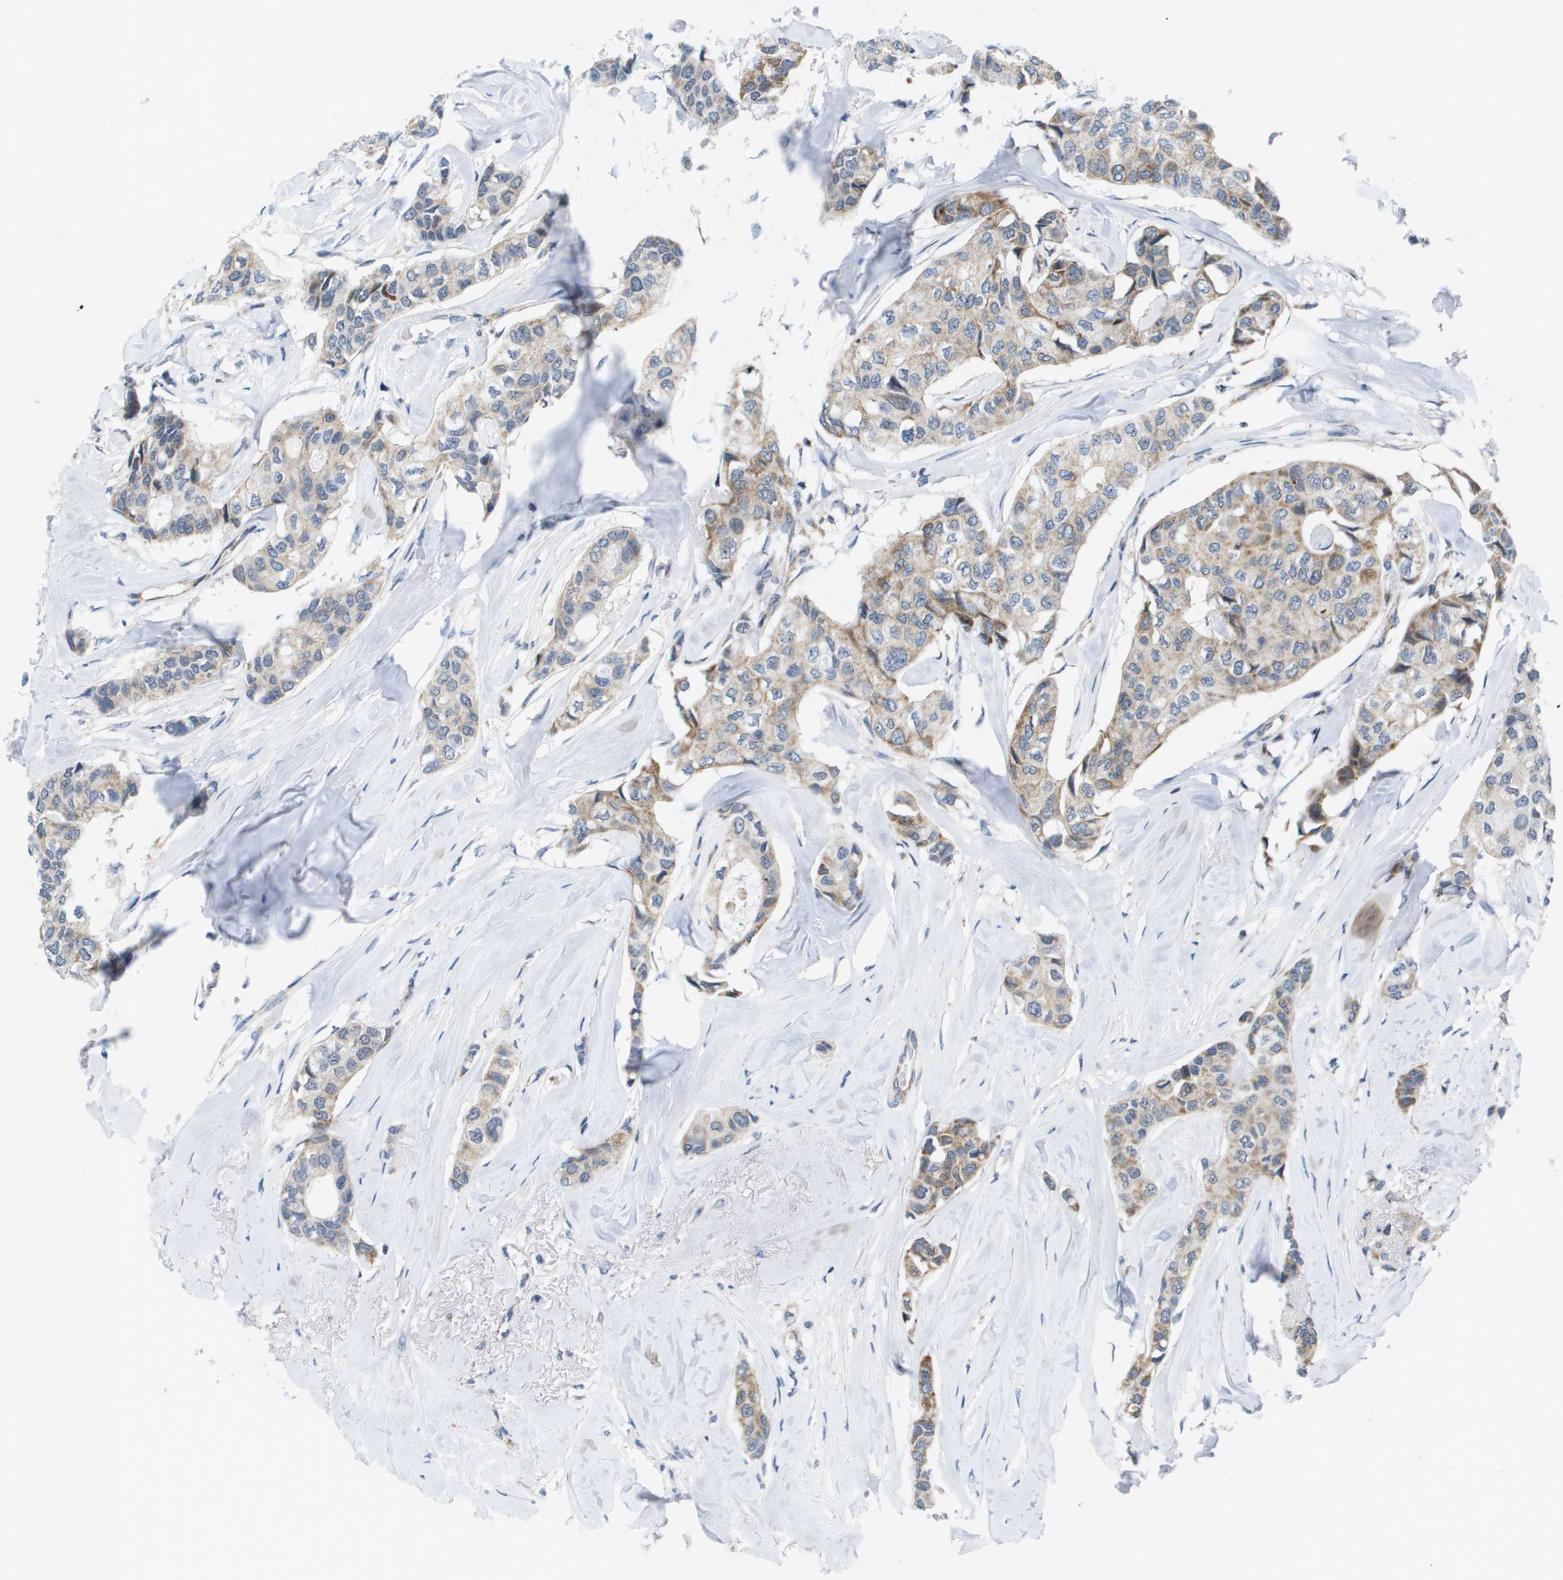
{"staining": {"intensity": "moderate", "quantity": "25%-75%", "location": "cytoplasmic/membranous"}, "tissue": "breast cancer", "cell_type": "Tumor cells", "image_type": "cancer", "snomed": [{"axis": "morphology", "description": "Duct carcinoma"}, {"axis": "topography", "description": "Breast"}], "caption": "Immunohistochemistry (IHC) (DAB (3,3'-diaminobenzidine)) staining of breast intraductal carcinoma displays moderate cytoplasmic/membranous protein expression in approximately 25%-75% of tumor cells.", "gene": "KRT23", "patient": {"sex": "female", "age": 80}}